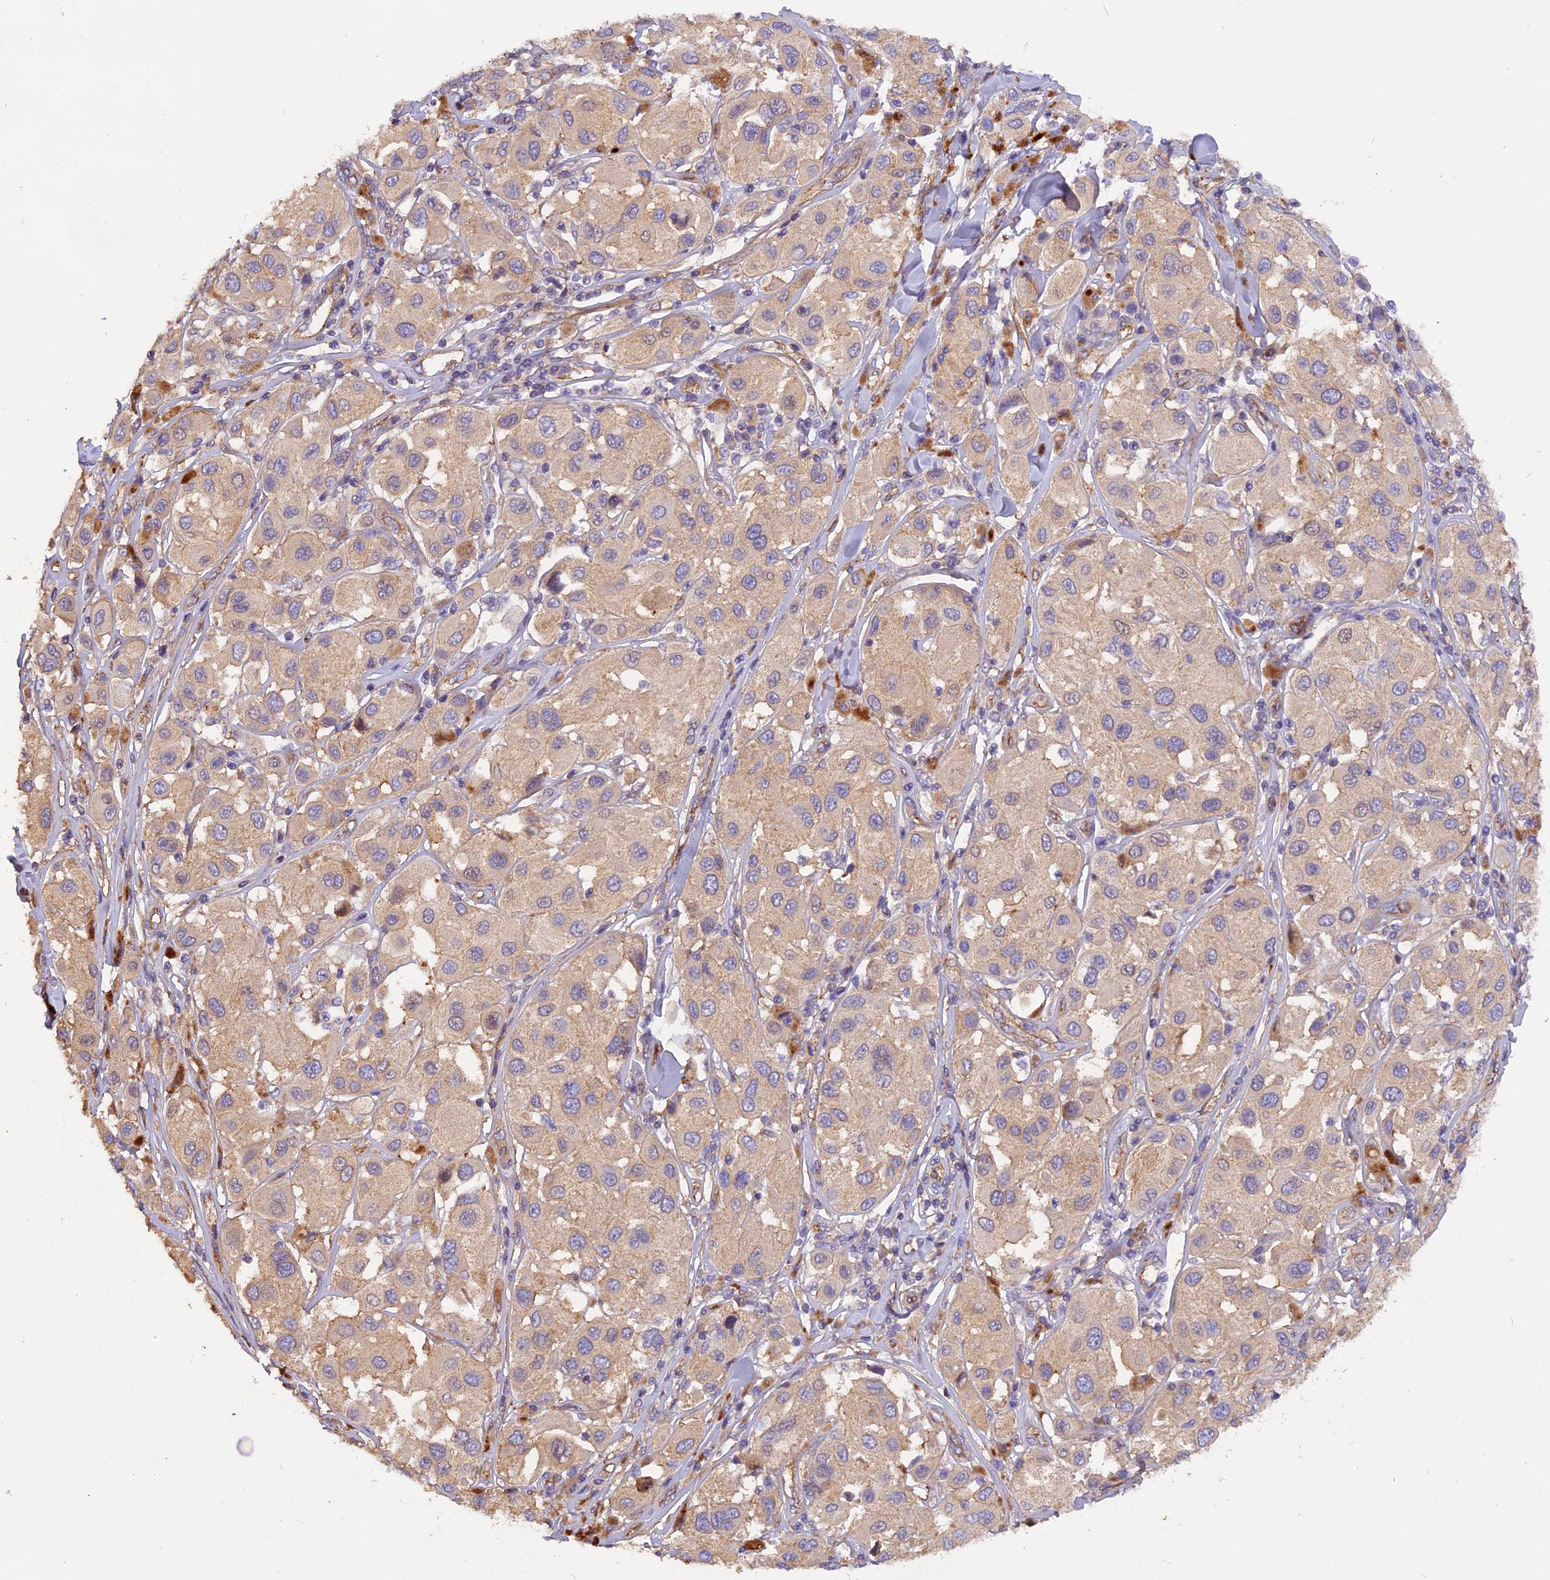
{"staining": {"intensity": "negative", "quantity": "none", "location": "none"}, "tissue": "melanoma", "cell_type": "Tumor cells", "image_type": "cancer", "snomed": [{"axis": "morphology", "description": "Malignant melanoma, Metastatic site"}, {"axis": "topography", "description": "Skin"}], "caption": "Micrograph shows no significant protein staining in tumor cells of melanoma. (Stains: DAB immunohistochemistry (IHC) with hematoxylin counter stain, Microscopy: brightfield microscopy at high magnification).", "gene": "ERMARD", "patient": {"sex": "male", "age": 41}}